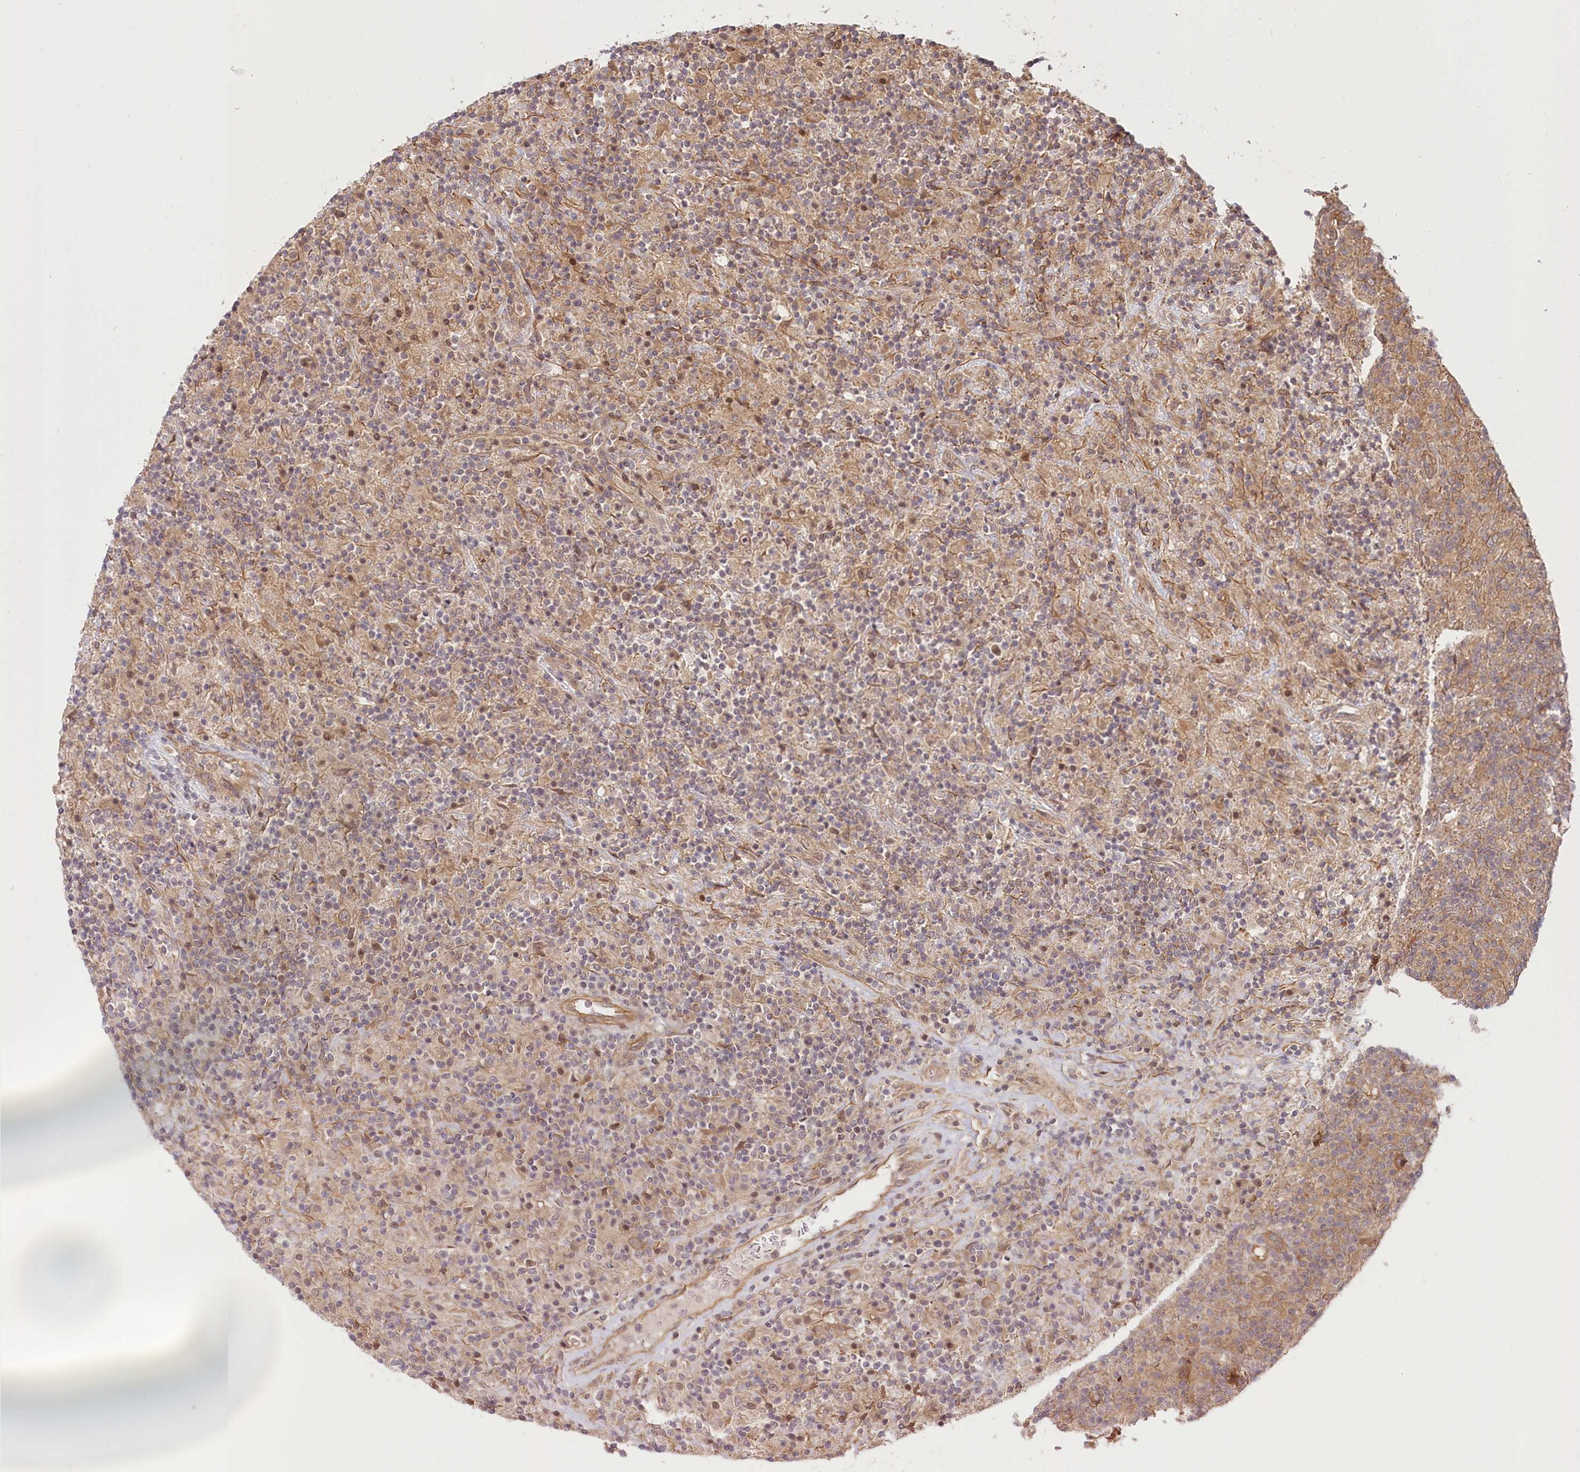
{"staining": {"intensity": "weak", "quantity": ">75%", "location": "cytoplasmic/membranous"}, "tissue": "lymphoma", "cell_type": "Tumor cells", "image_type": "cancer", "snomed": [{"axis": "morphology", "description": "Hodgkin's disease, NOS"}, {"axis": "topography", "description": "Lymph node"}], "caption": "A brown stain labels weak cytoplasmic/membranous expression of a protein in human lymphoma tumor cells.", "gene": "CEP70", "patient": {"sex": "male", "age": 70}}